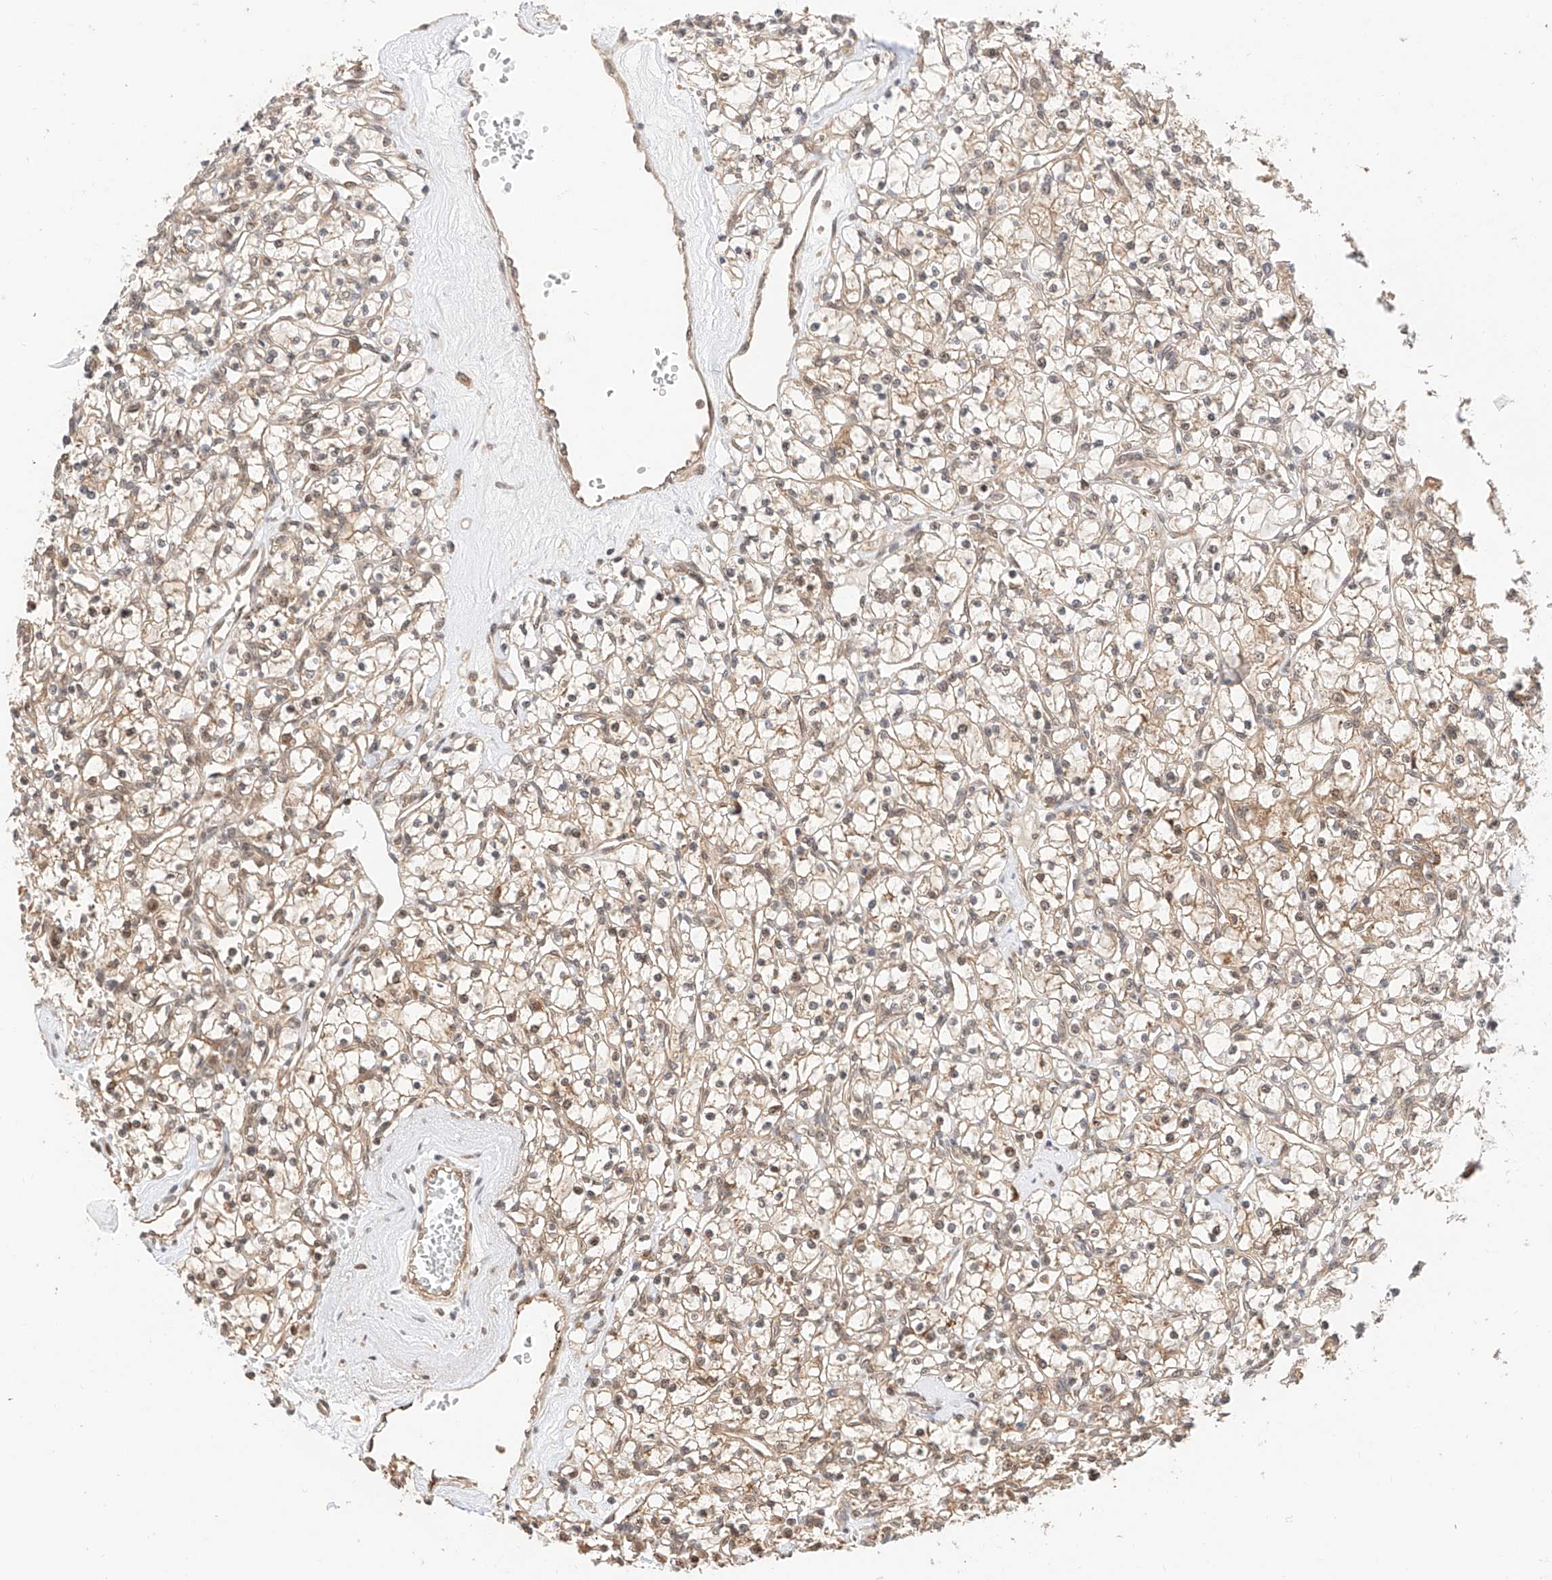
{"staining": {"intensity": "moderate", "quantity": "25%-75%", "location": "cytoplasmic/membranous,nuclear"}, "tissue": "renal cancer", "cell_type": "Tumor cells", "image_type": "cancer", "snomed": [{"axis": "morphology", "description": "Adenocarcinoma, NOS"}, {"axis": "topography", "description": "Kidney"}], "caption": "IHC of adenocarcinoma (renal) reveals medium levels of moderate cytoplasmic/membranous and nuclear expression in approximately 25%-75% of tumor cells. The protein of interest is shown in brown color, while the nuclei are stained blue.", "gene": "EIF4H", "patient": {"sex": "female", "age": 59}}